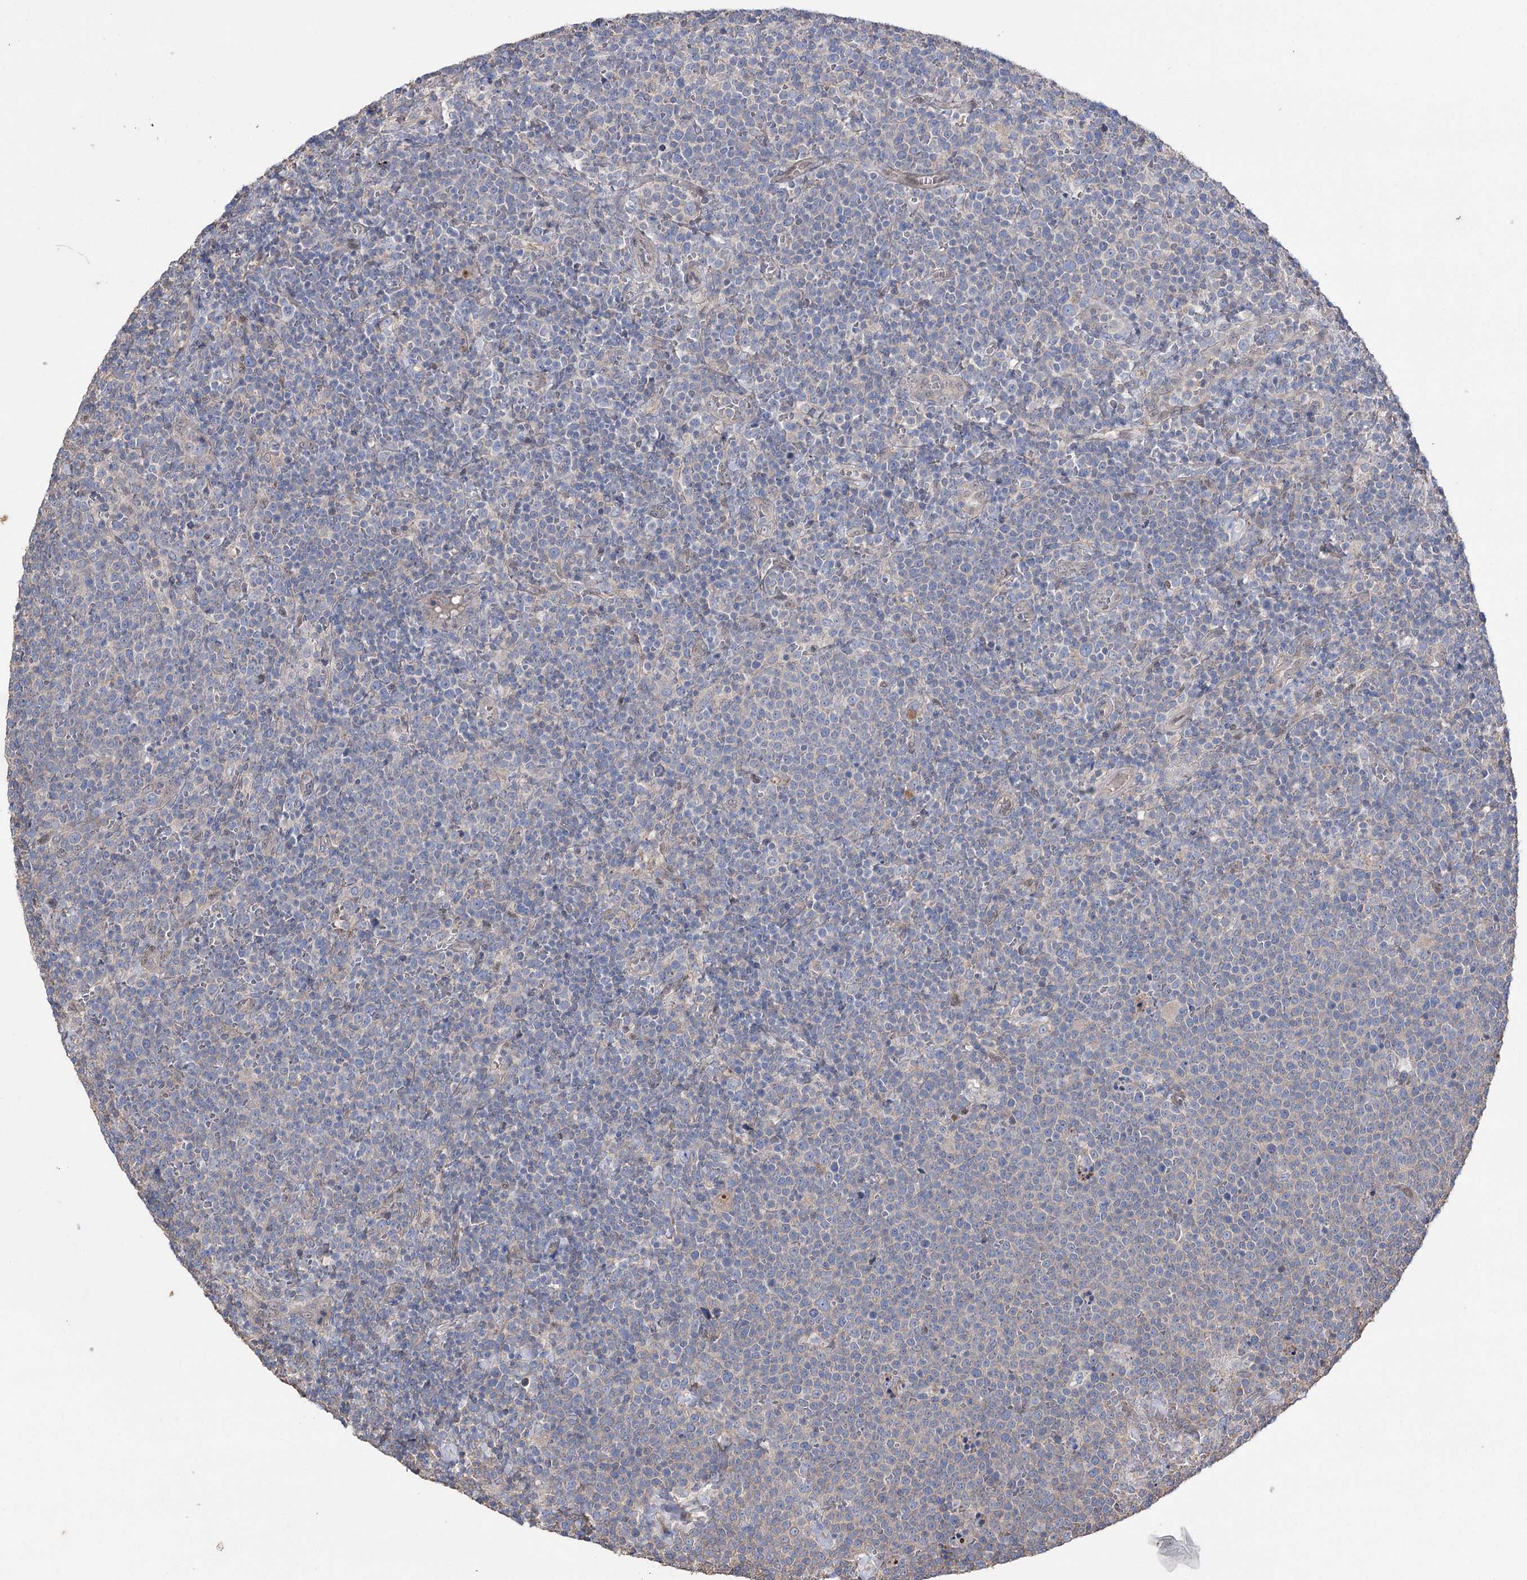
{"staining": {"intensity": "negative", "quantity": "none", "location": "none"}, "tissue": "lymphoma", "cell_type": "Tumor cells", "image_type": "cancer", "snomed": [{"axis": "morphology", "description": "Malignant lymphoma, non-Hodgkin's type, High grade"}, {"axis": "topography", "description": "Lymph node"}], "caption": "Immunohistochemistry (IHC) of human malignant lymphoma, non-Hodgkin's type (high-grade) displays no staining in tumor cells.", "gene": "FAM13B", "patient": {"sex": "male", "age": 61}}